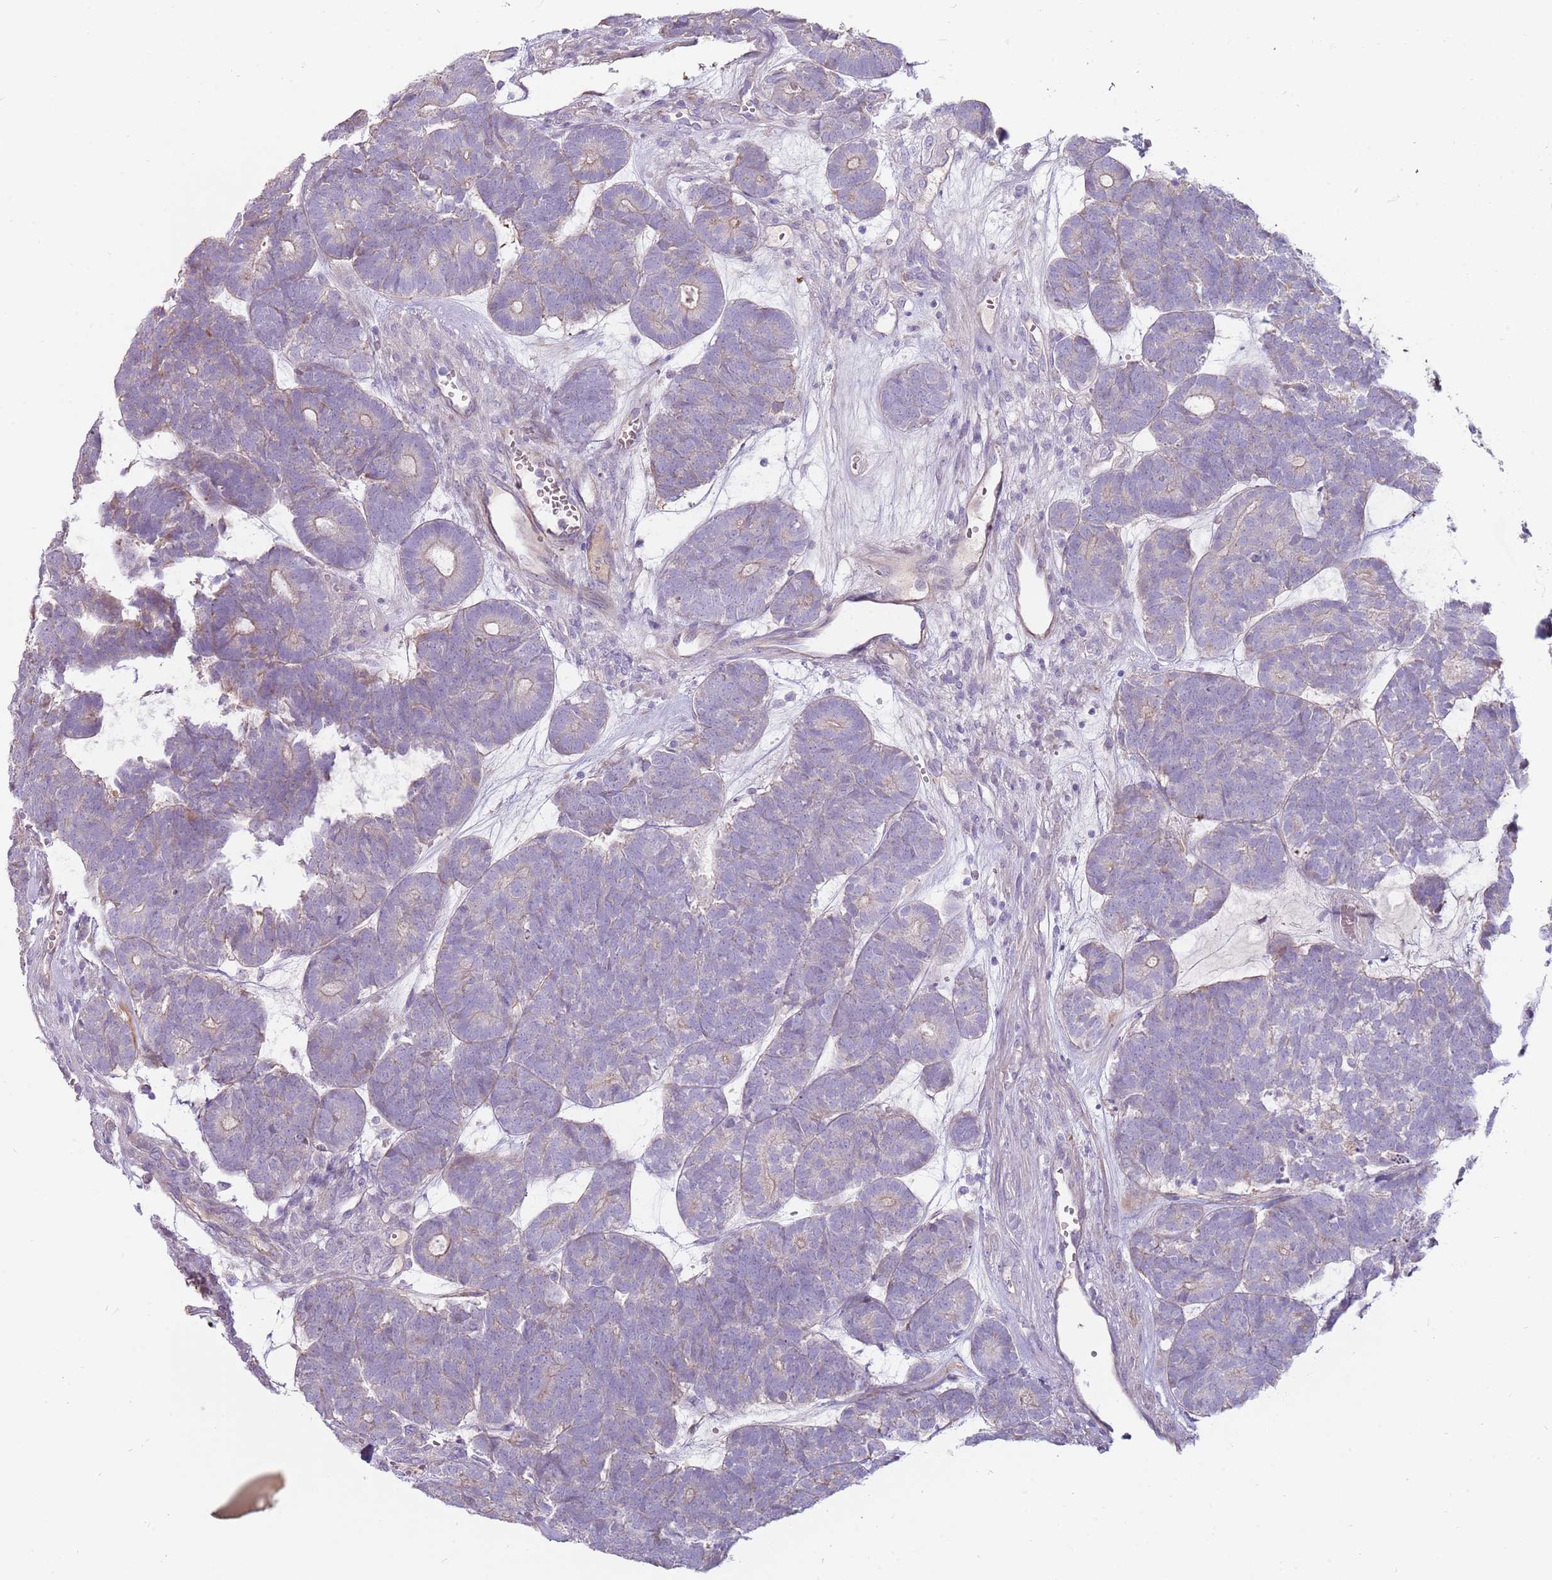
{"staining": {"intensity": "negative", "quantity": "none", "location": "none"}, "tissue": "head and neck cancer", "cell_type": "Tumor cells", "image_type": "cancer", "snomed": [{"axis": "morphology", "description": "Adenocarcinoma, NOS"}, {"axis": "topography", "description": "Head-Neck"}], "caption": "Immunohistochemical staining of human head and neck adenocarcinoma demonstrates no significant positivity in tumor cells.", "gene": "MCUB", "patient": {"sex": "female", "age": 81}}